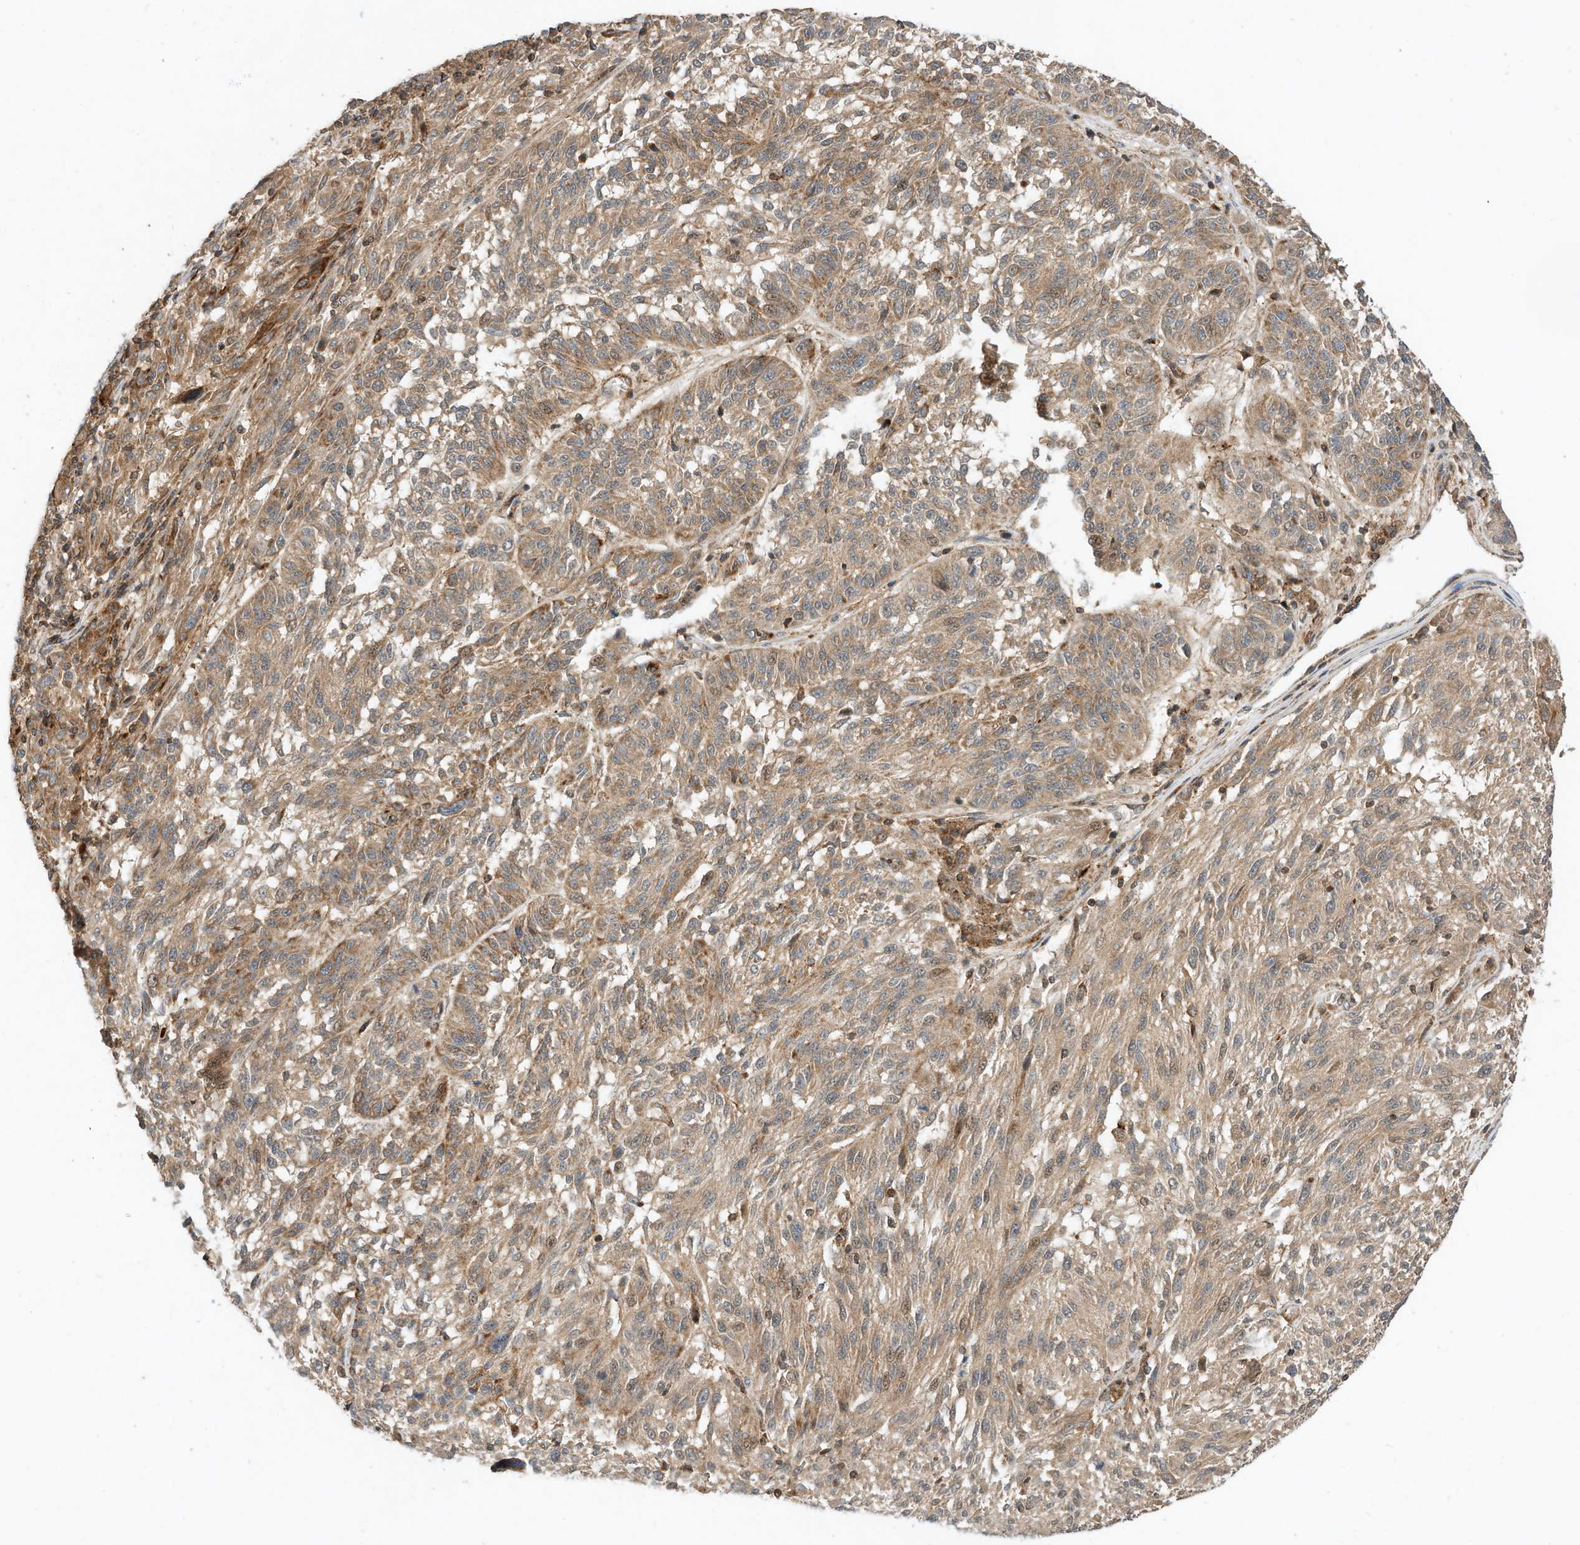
{"staining": {"intensity": "moderate", "quantity": ">75%", "location": "cytoplasmic/membranous"}, "tissue": "melanoma", "cell_type": "Tumor cells", "image_type": "cancer", "snomed": [{"axis": "morphology", "description": "Malignant melanoma, NOS"}, {"axis": "topography", "description": "Skin"}], "caption": "Melanoma tissue exhibits moderate cytoplasmic/membranous staining in approximately >75% of tumor cells", "gene": "CPAMD8", "patient": {"sex": "male", "age": 53}}